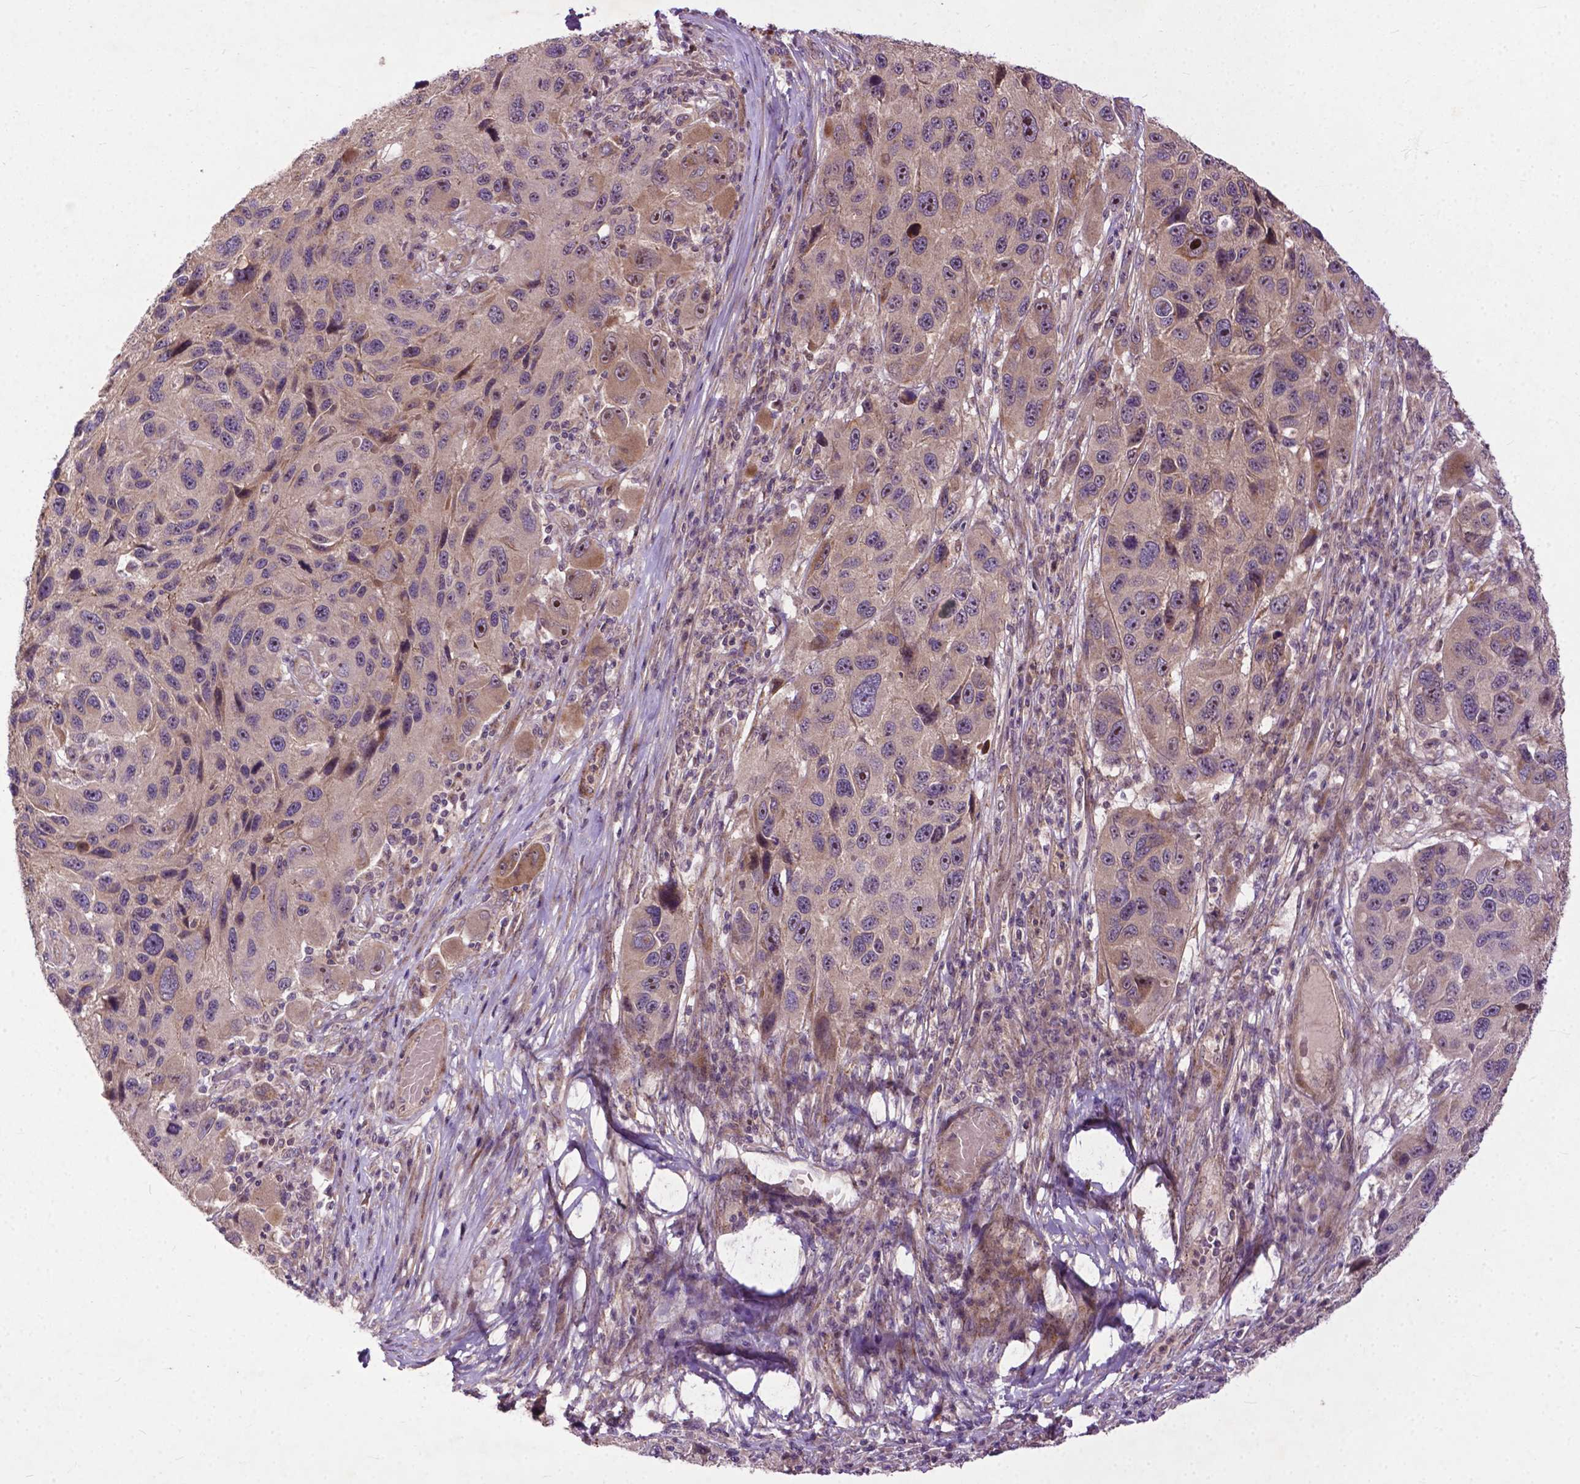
{"staining": {"intensity": "strong", "quantity": "25%-75%", "location": "nuclear"}, "tissue": "melanoma", "cell_type": "Tumor cells", "image_type": "cancer", "snomed": [{"axis": "morphology", "description": "Malignant melanoma, NOS"}, {"axis": "topography", "description": "Skin"}], "caption": "IHC image of neoplastic tissue: malignant melanoma stained using immunohistochemistry reveals high levels of strong protein expression localized specifically in the nuclear of tumor cells, appearing as a nuclear brown color.", "gene": "PARP3", "patient": {"sex": "male", "age": 53}}